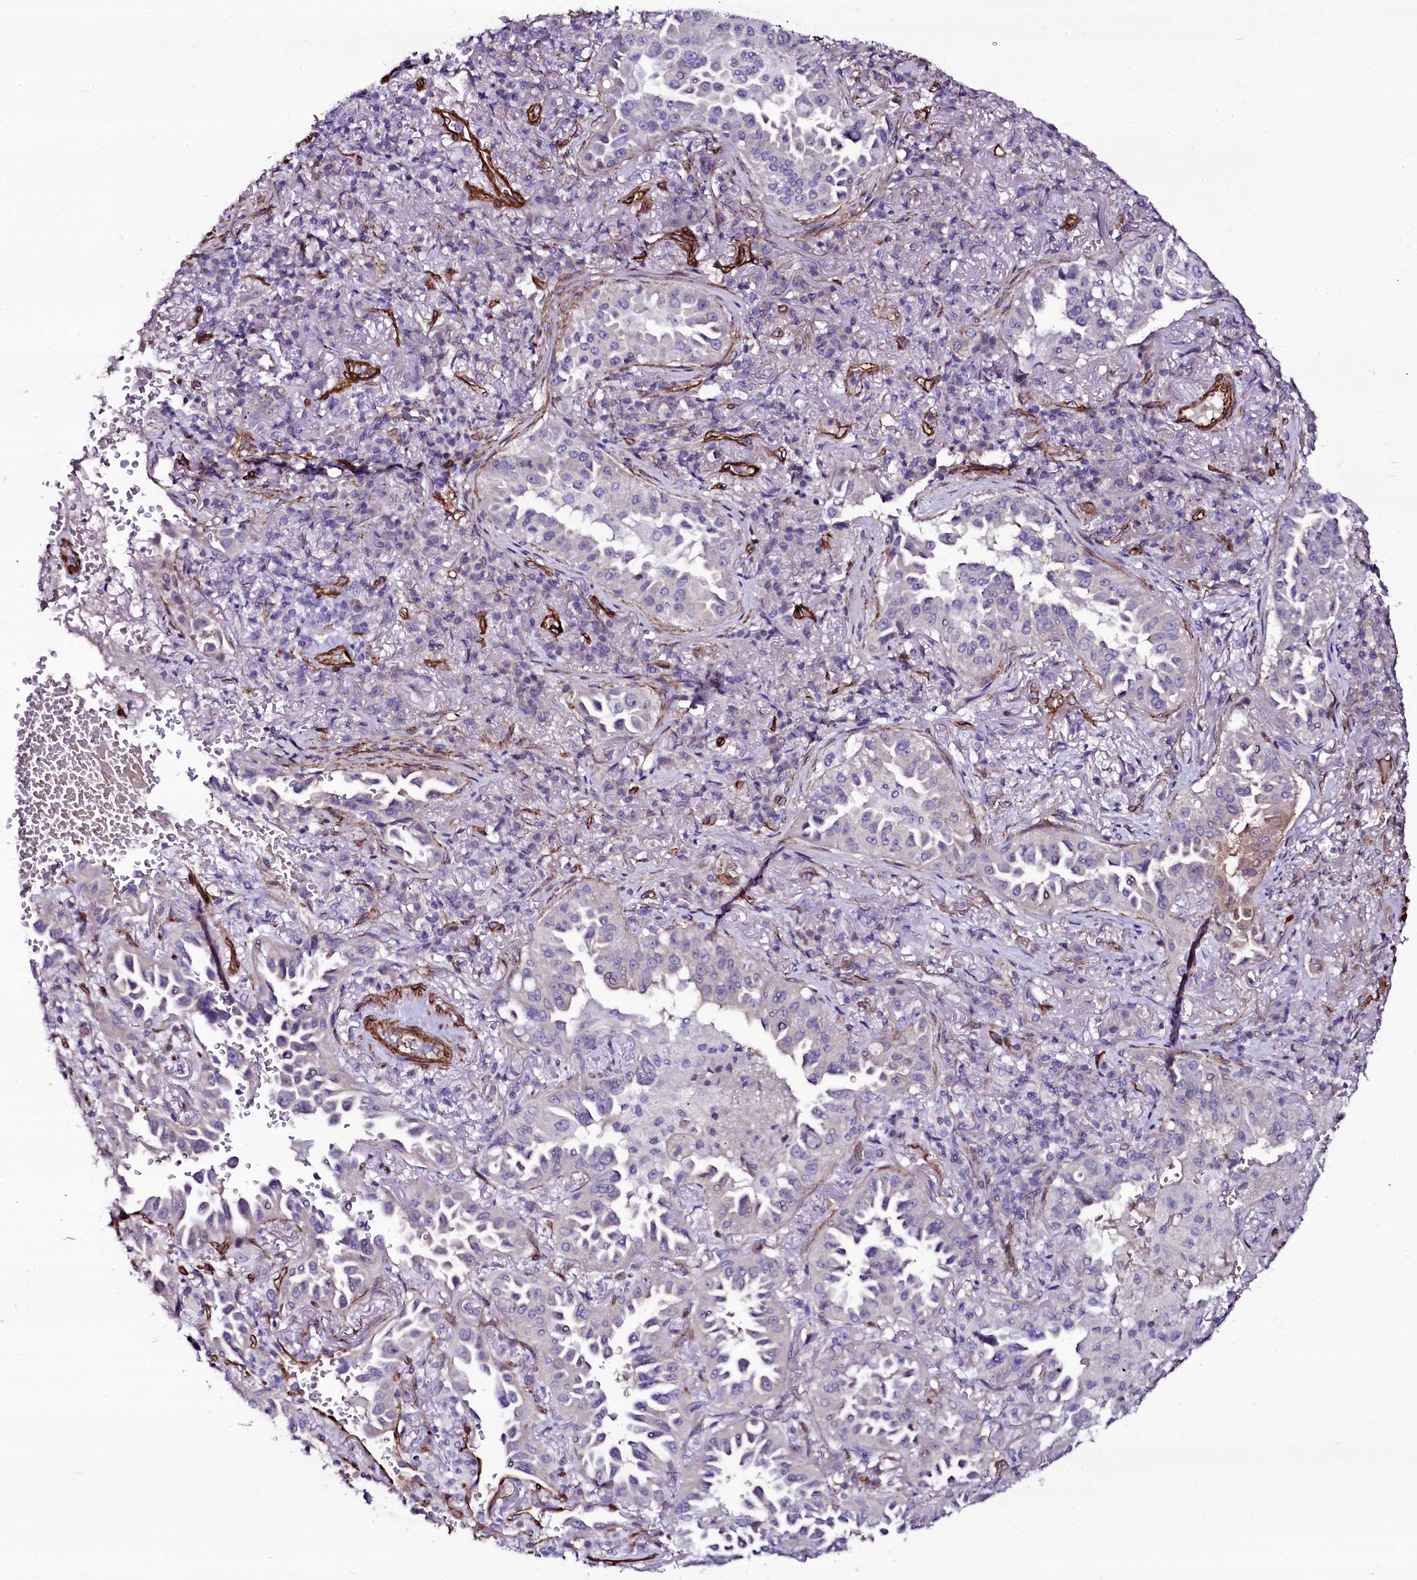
{"staining": {"intensity": "negative", "quantity": "none", "location": "none"}, "tissue": "lung cancer", "cell_type": "Tumor cells", "image_type": "cancer", "snomed": [{"axis": "morphology", "description": "Adenocarcinoma, NOS"}, {"axis": "topography", "description": "Lung"}], "caption": "An immunohistochemistry image of lung cancer (adenocarcinoma) is shown. There is no staining in tumor cells of lung cancer (adenocarcinoma).", "gene": "MEX3C", "patient": {"sex": "female", "age": 69}}